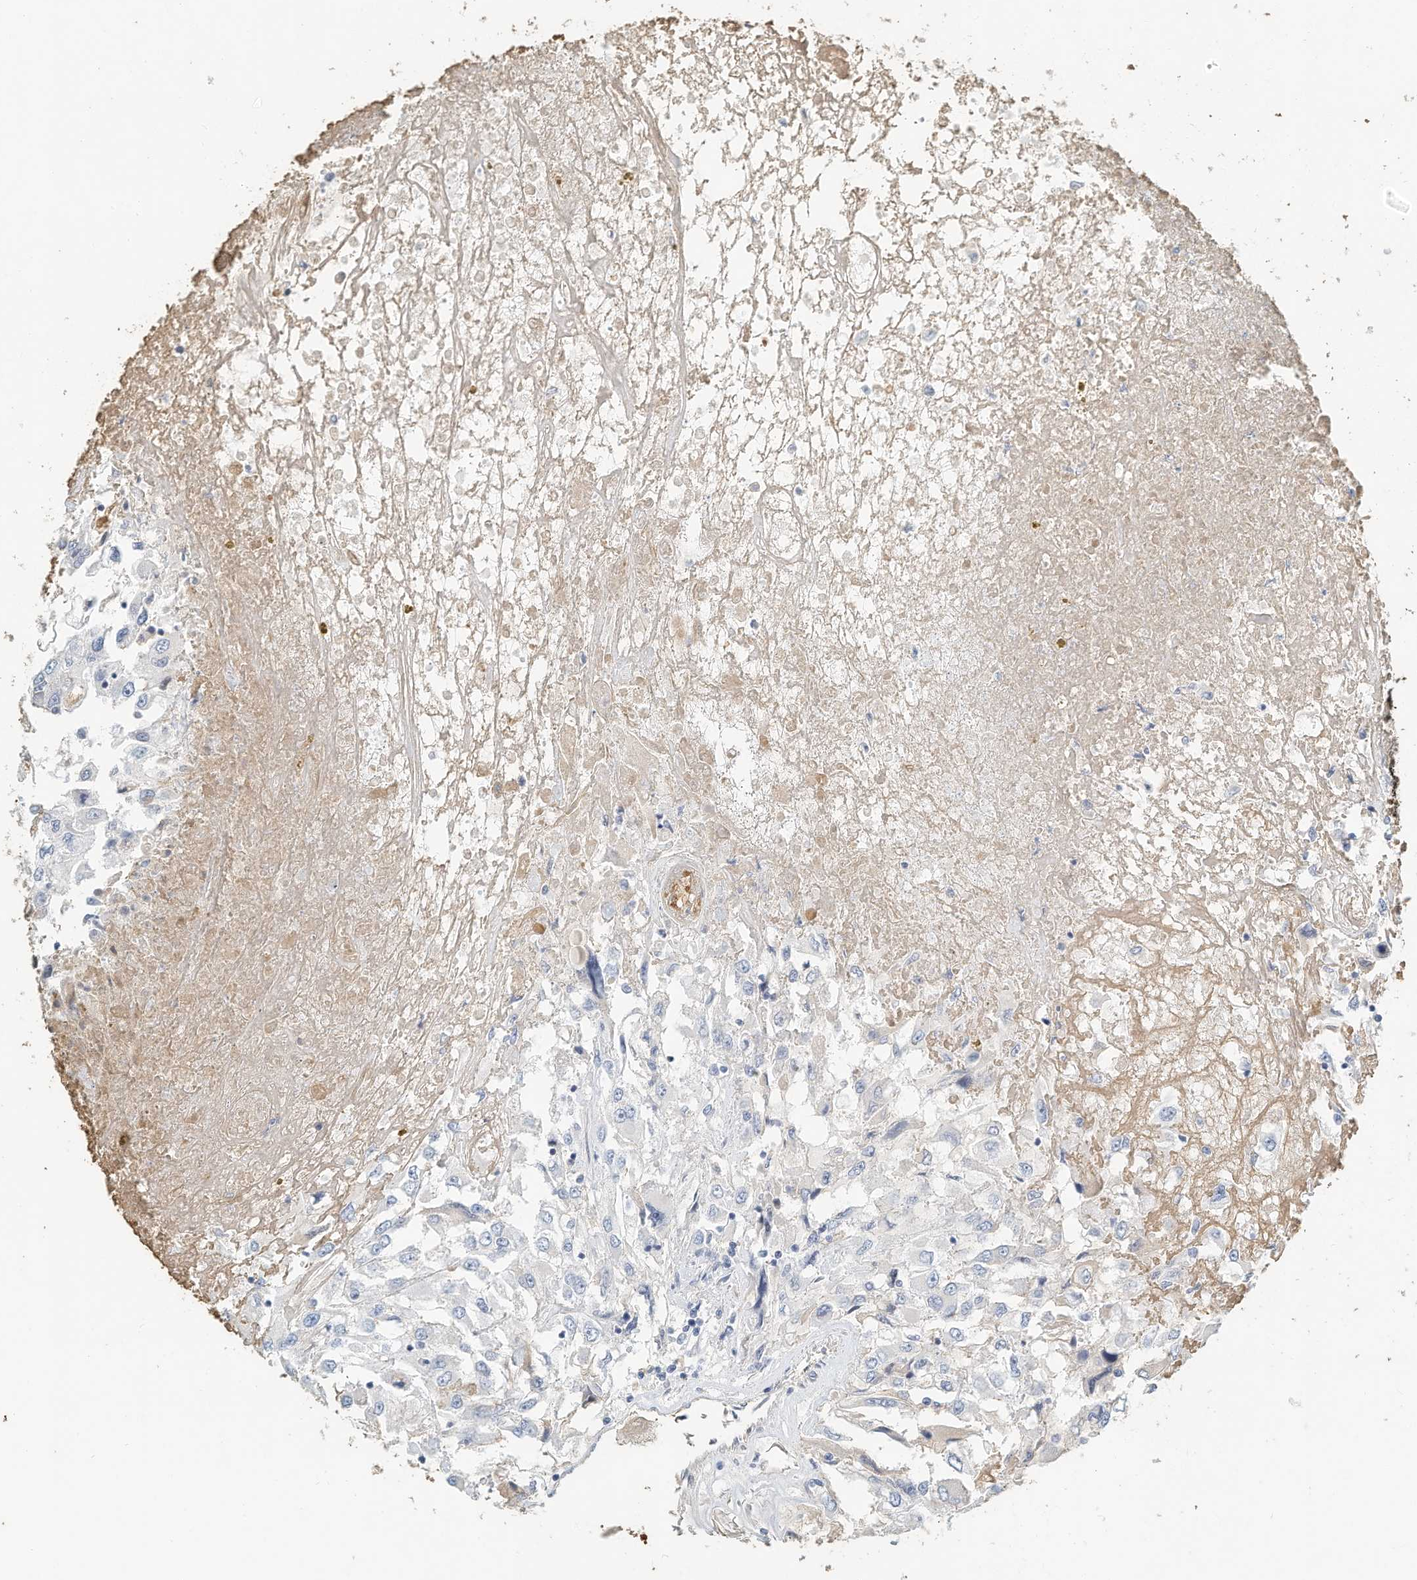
{"staining": {"intensity": "negative", "quantity": "none", "location": "none"}, "tissue": "renal cancer", "cell_type": "Tumor cells", "image_type": "cancer", "snomed": [{"axis": "morphology", "description": "Adenocarcinoma, NOS"}, {"axis": "topography", "description": "Kidney"}], "caption": "A high-resolution micrograph shows IHC staining of renal adenocarcinoma, which reveals no significant positivity in tumor cells.", "gene": "RCAN3", "patient": {"sex": "female", "age": 52}}